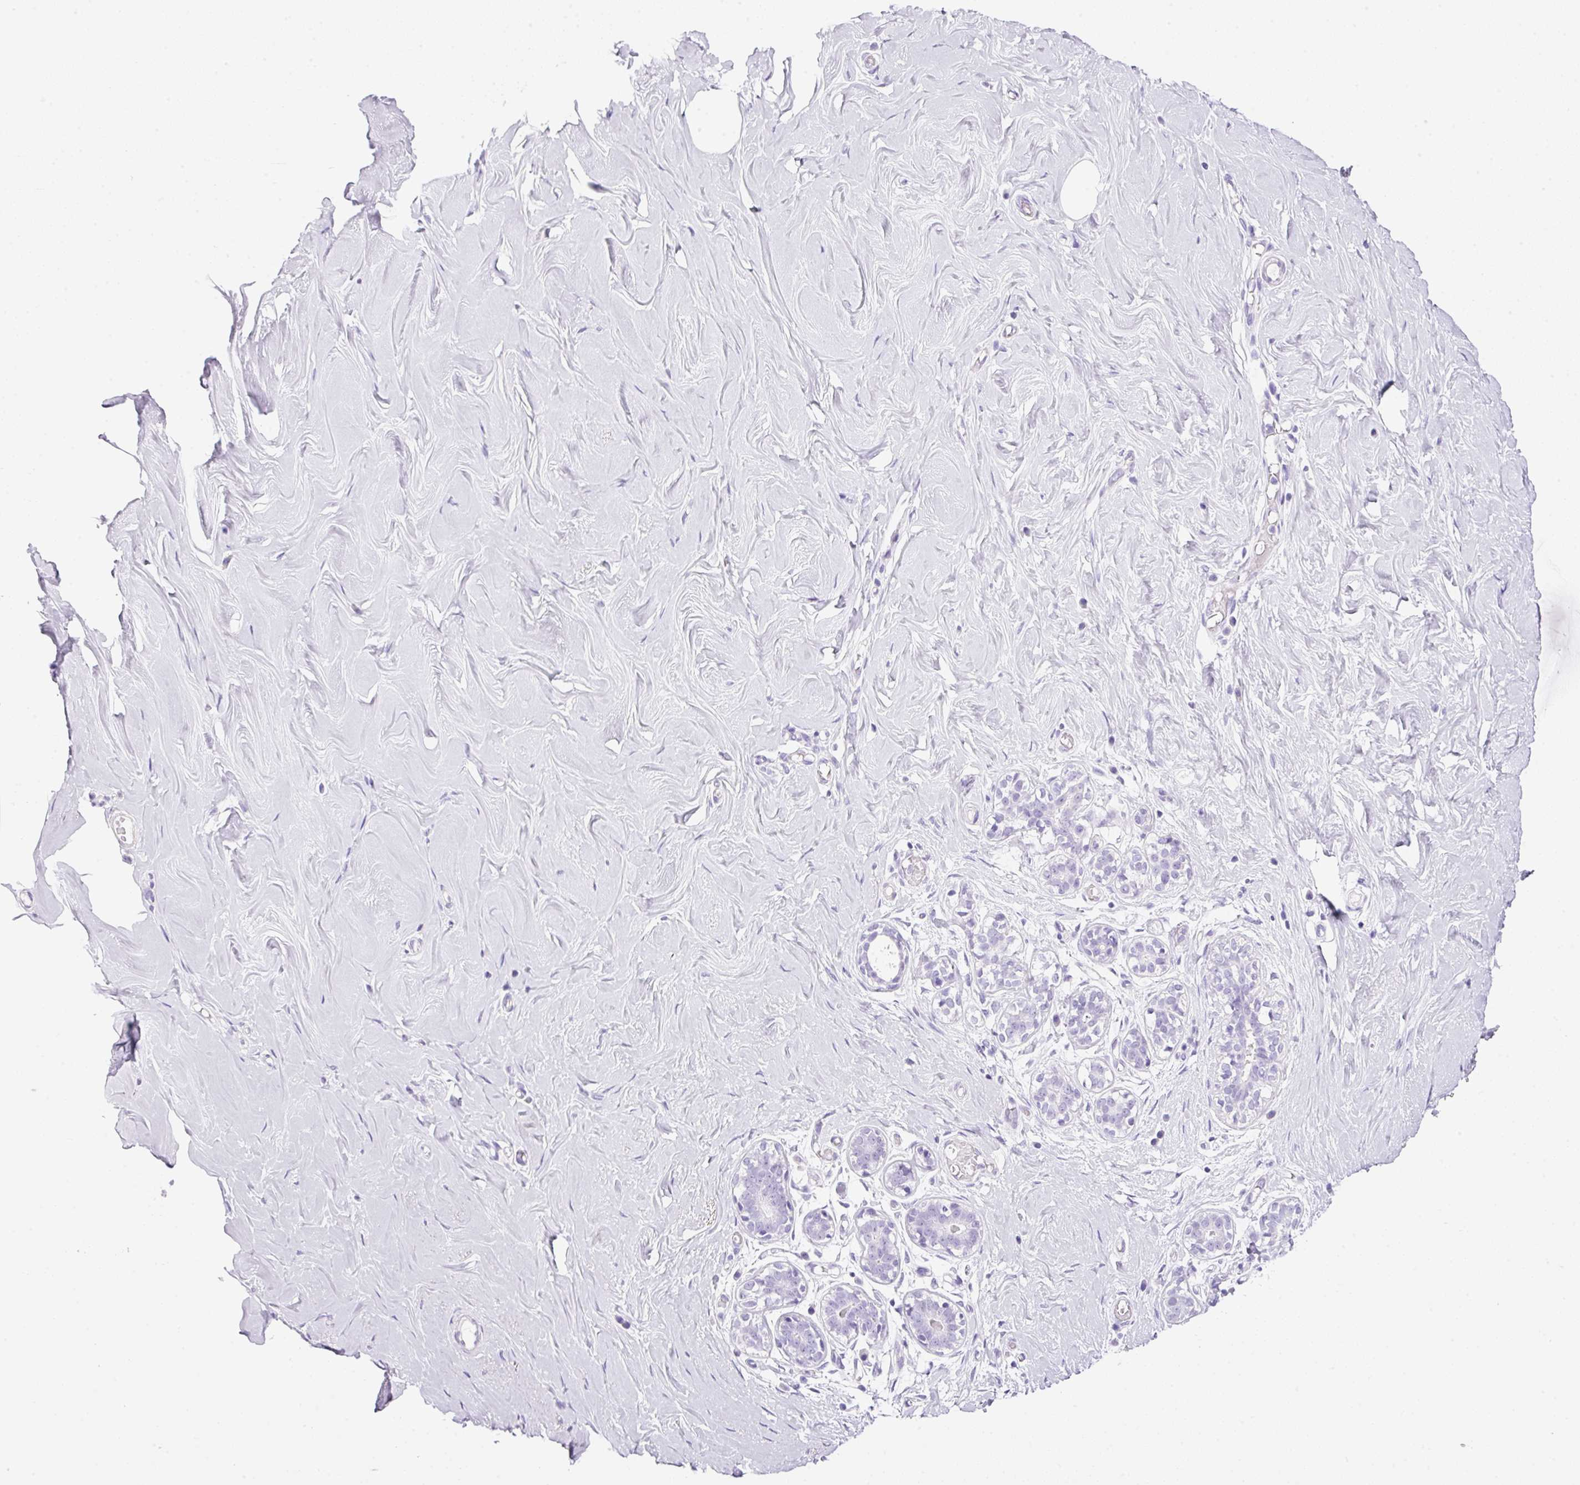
{"staining": {"intensity": "negative", "quantity": "none", "location": "none"}, "tissue": "breast", "cell_type": "Adipocytes", "image_type": "normal", "snomed": [{"axis": "morphology", "description": "Normal tissue, NOS"}, {"axis": "topography", "description": "Breast"}], "caption": "Adipocytes are negative for brown protein staining in benign breast. (Brightfield microscopy of DAB immunohistochemistry at high magnification).", "gene": "BSND", "patient": {"sex": "female", "age": 27}}